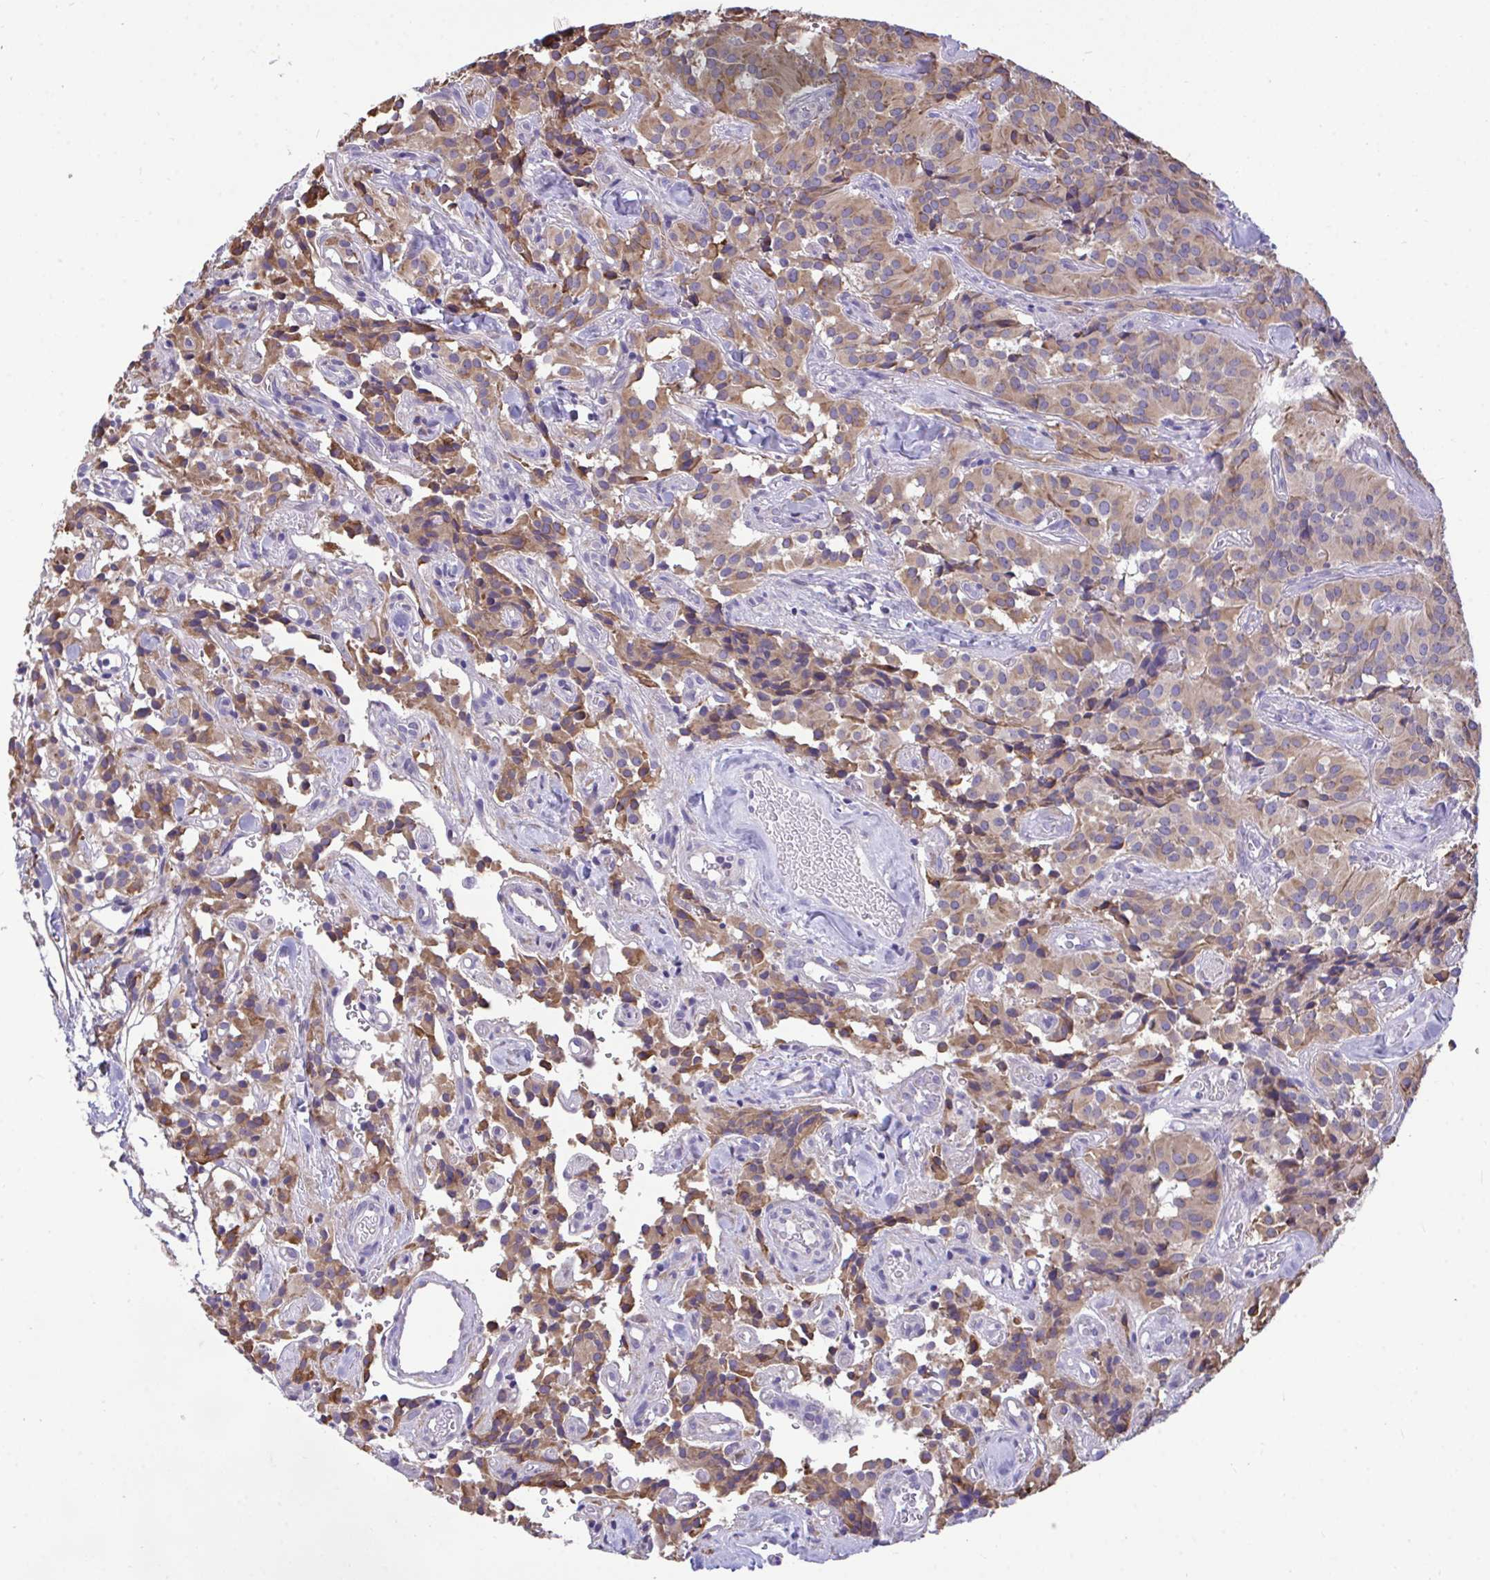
{"staining": {"intensity": "moderate", "quantity": "25%-75%", "location": "cytoplasmic/membranous"}, "tissue": "glioma", "cell_type": "Tumor cells", "image_type": "cancer", "snomed": [{"axis": "morphology", "description": "Glioma, malignant, Low grade"}, {"axis": "topography", "description": "Brain"}], "caption": "Glioma was stained to show a protein in brown. There is medium levels of moderate cytoplasmic/membranous expression in about 25%-75% of tumor cells. (DAB (3,3'-diaminobenzidine) IHC, brown staining for protein, blue staining for nuclei).", "gene": "PIGK", "patient": {"sex": "male", "age": 42}}